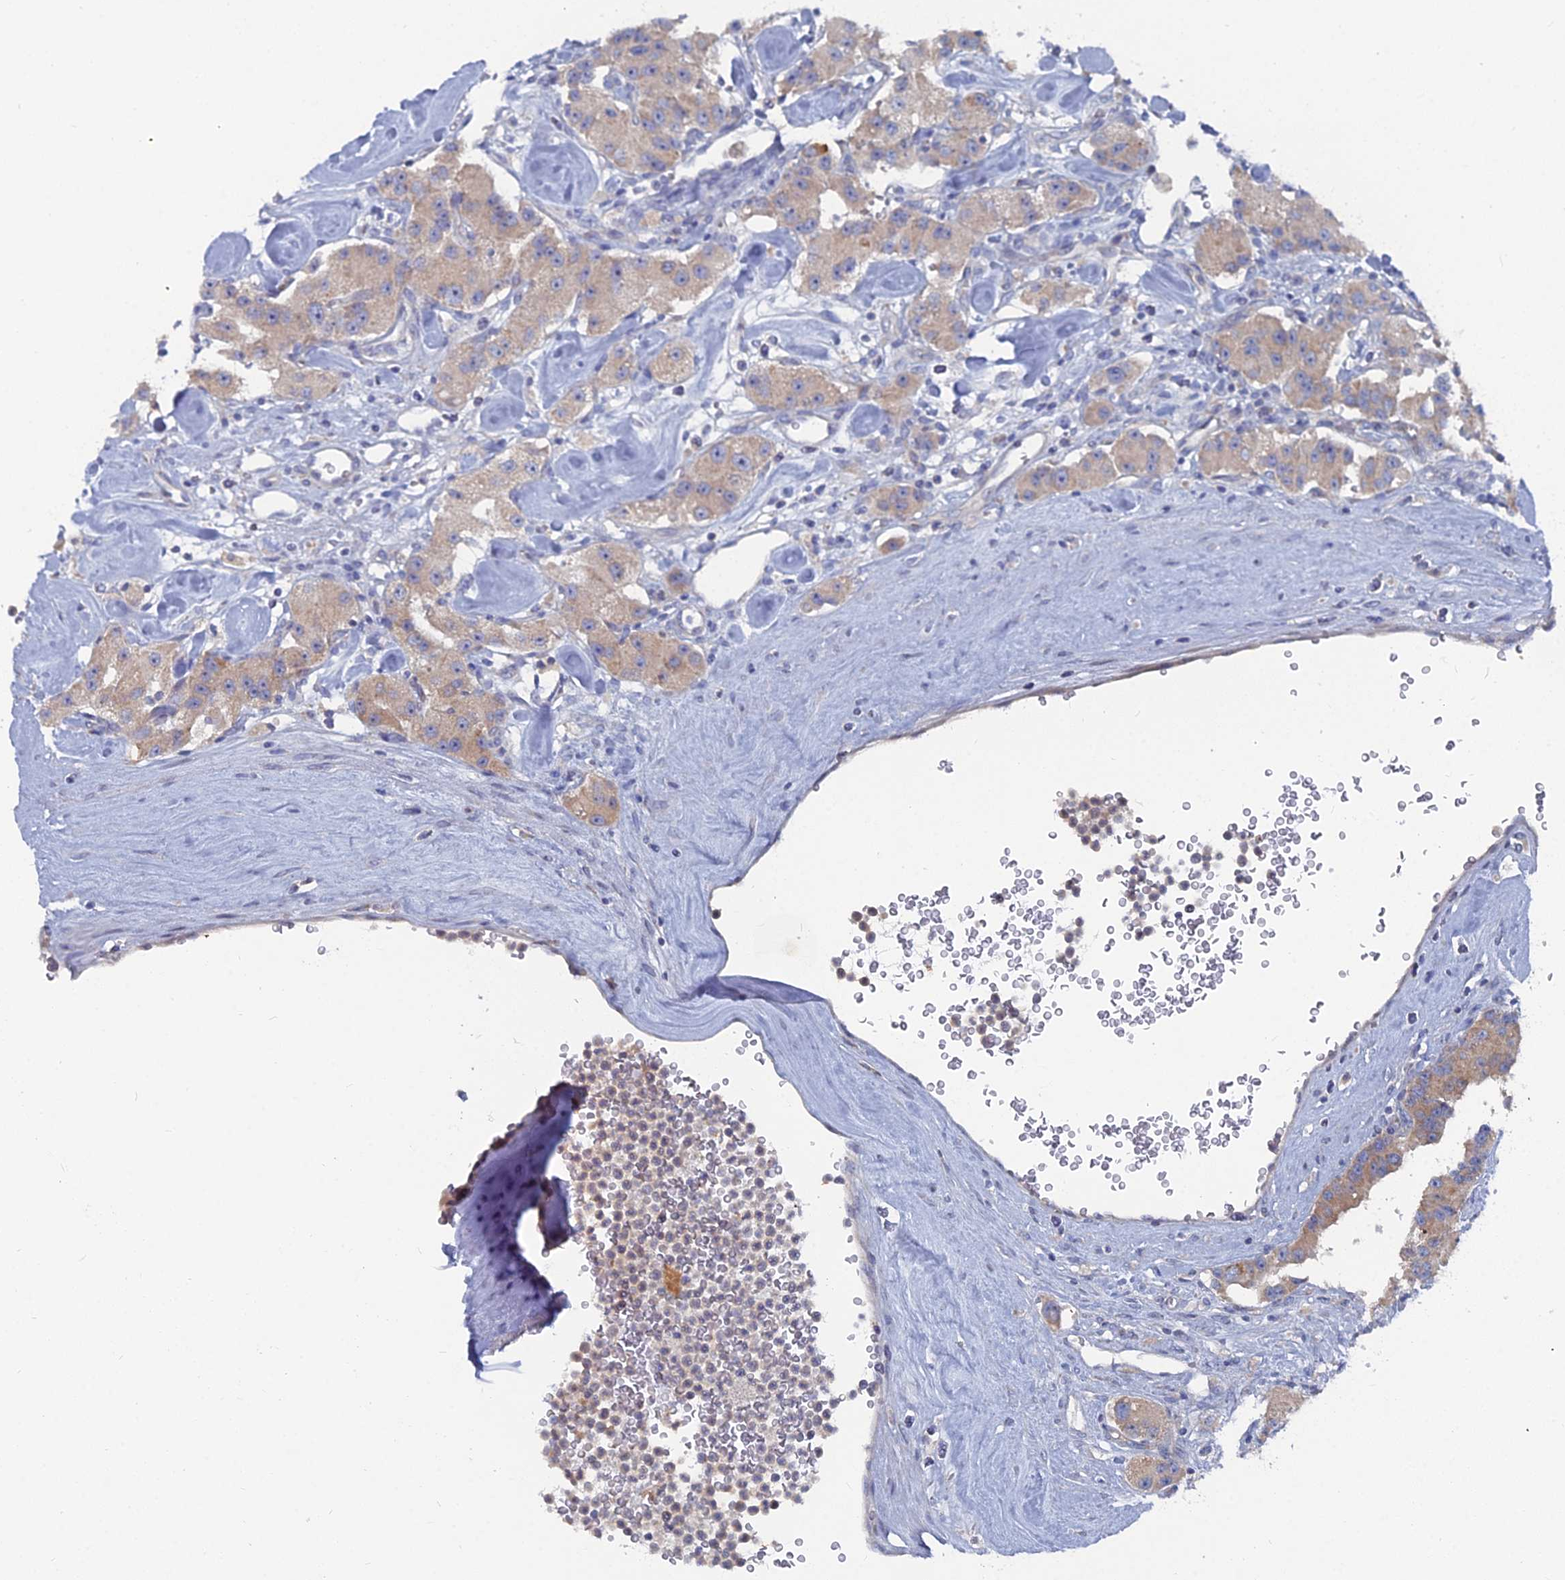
{"staining": {"intensity": "weak", "quantity": ">75%", "location": "cytoplasmic/membranous"}, "tissue": "carcinoid", "cell_type": "Tumor cells", "image_type": "cancer", "snomed": [{"axis": "morphology", "description": "Carcinoid, malignant, NOS"}, {"axis": "topography", "description": "Pancreas"}], "caption": "DAB immunohistochemical staining of human malignant carcinoid displays weak cytoplasmic/membranous protein positivity in about >75% of tumor cells. (IHC, brightfield microscopy, high magnification).", "gene": "CCDC149", "patient": {"sex": "male", "age": 41}}